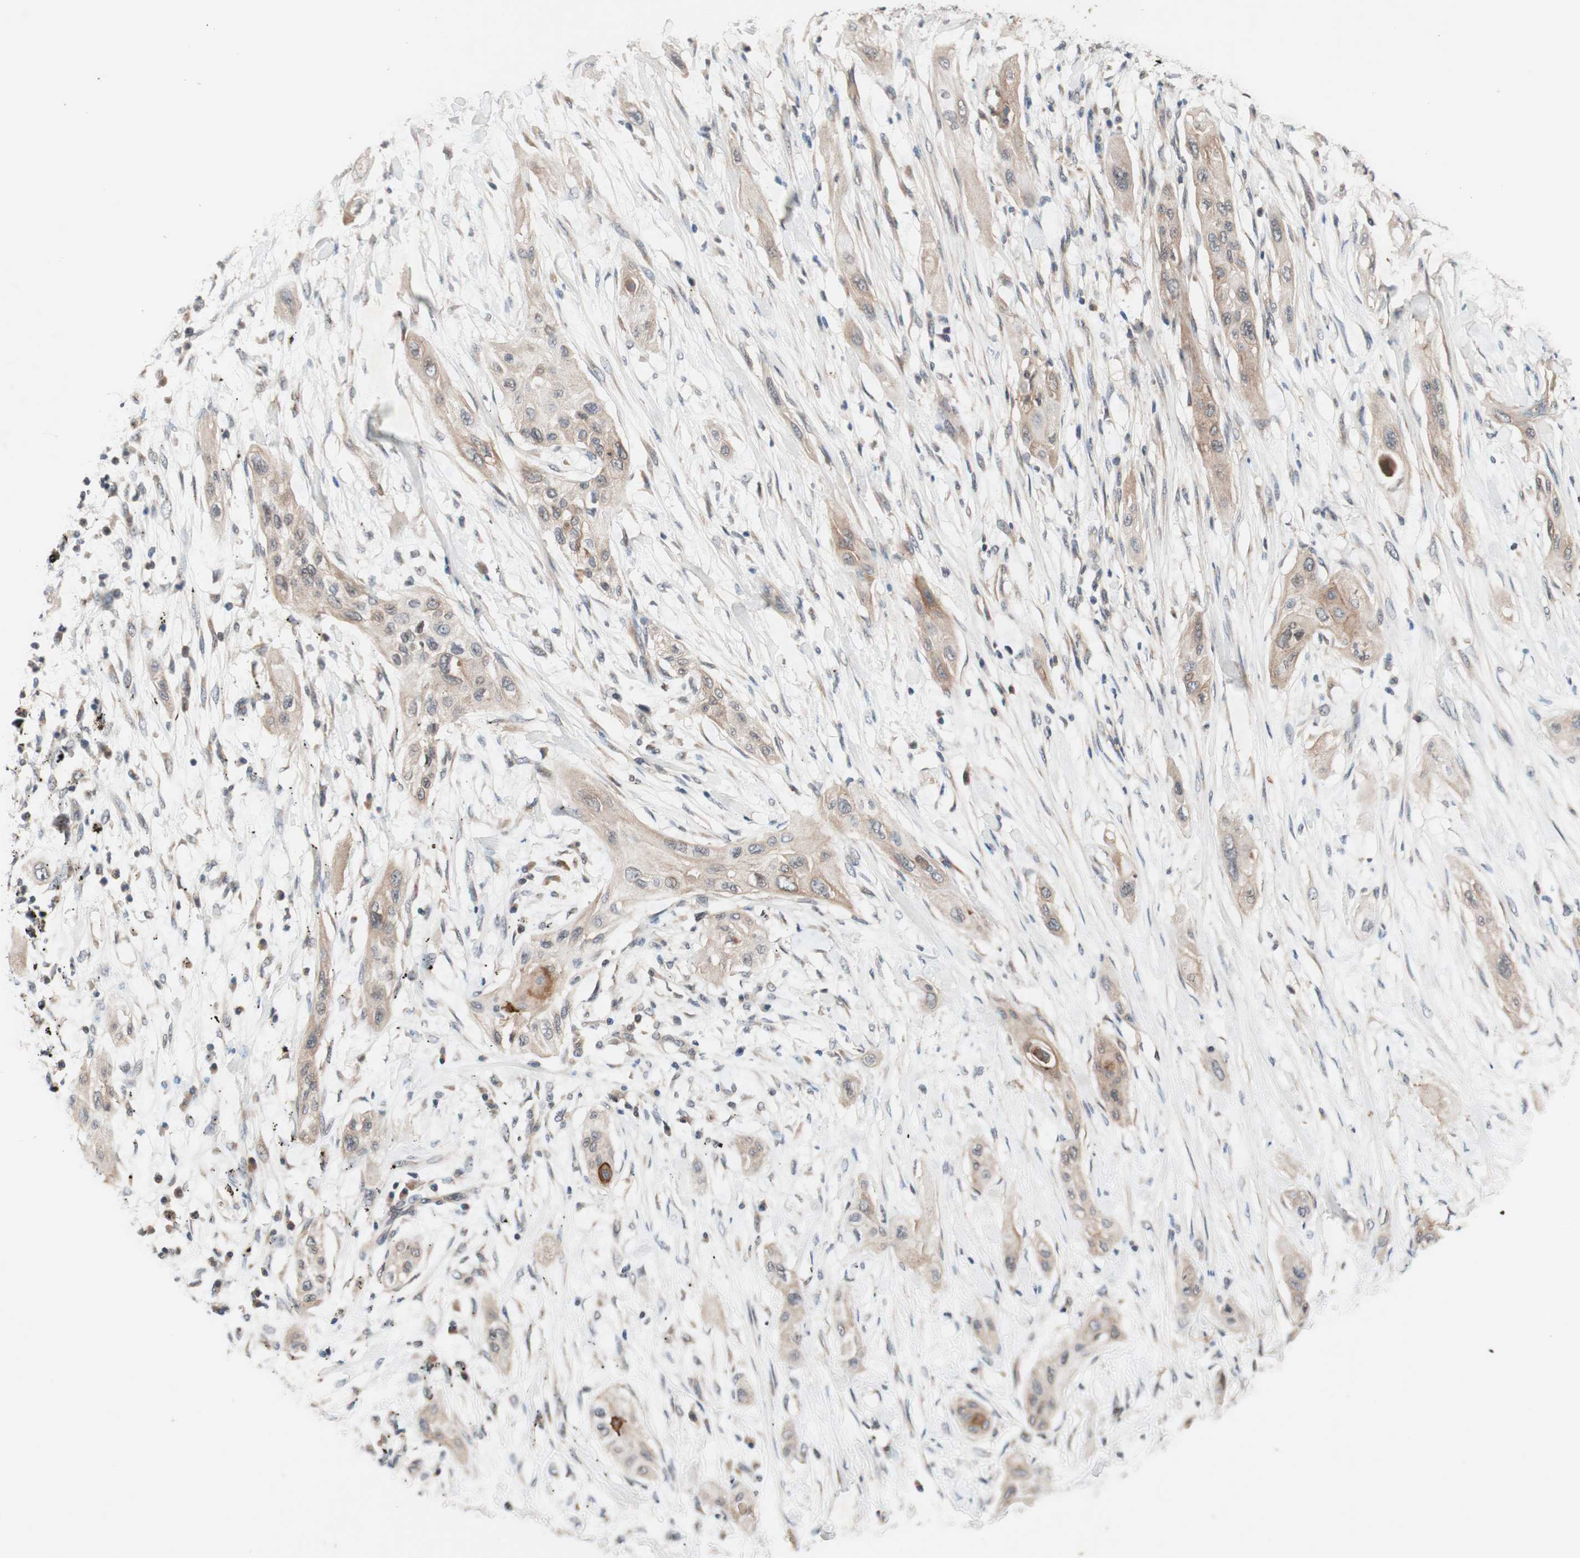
{"staining": {"intensity": "weak", "quantity": ">75%", "location": "cytoplasmic/membranous"}, "tissue": "lung cancer", "cell_type": "Tumor cells", "image_type": "cancer", "snomed": [{"axis": "morphology", "description": "Squamous cell carcinoma, NOS"}, {"axis": "topography", "description": "Lung"}], "caption": "The micrograph displays immunohistochemical staining of lung cancer. There is weak cytoplasmic/membranous expression is identified in approximately >75% of tumor cells. (brown staining indicates protein expression, while blue staining denotes nuclei).", "gene": "CD55", "patient": {"sex": "female", "age": 47}}